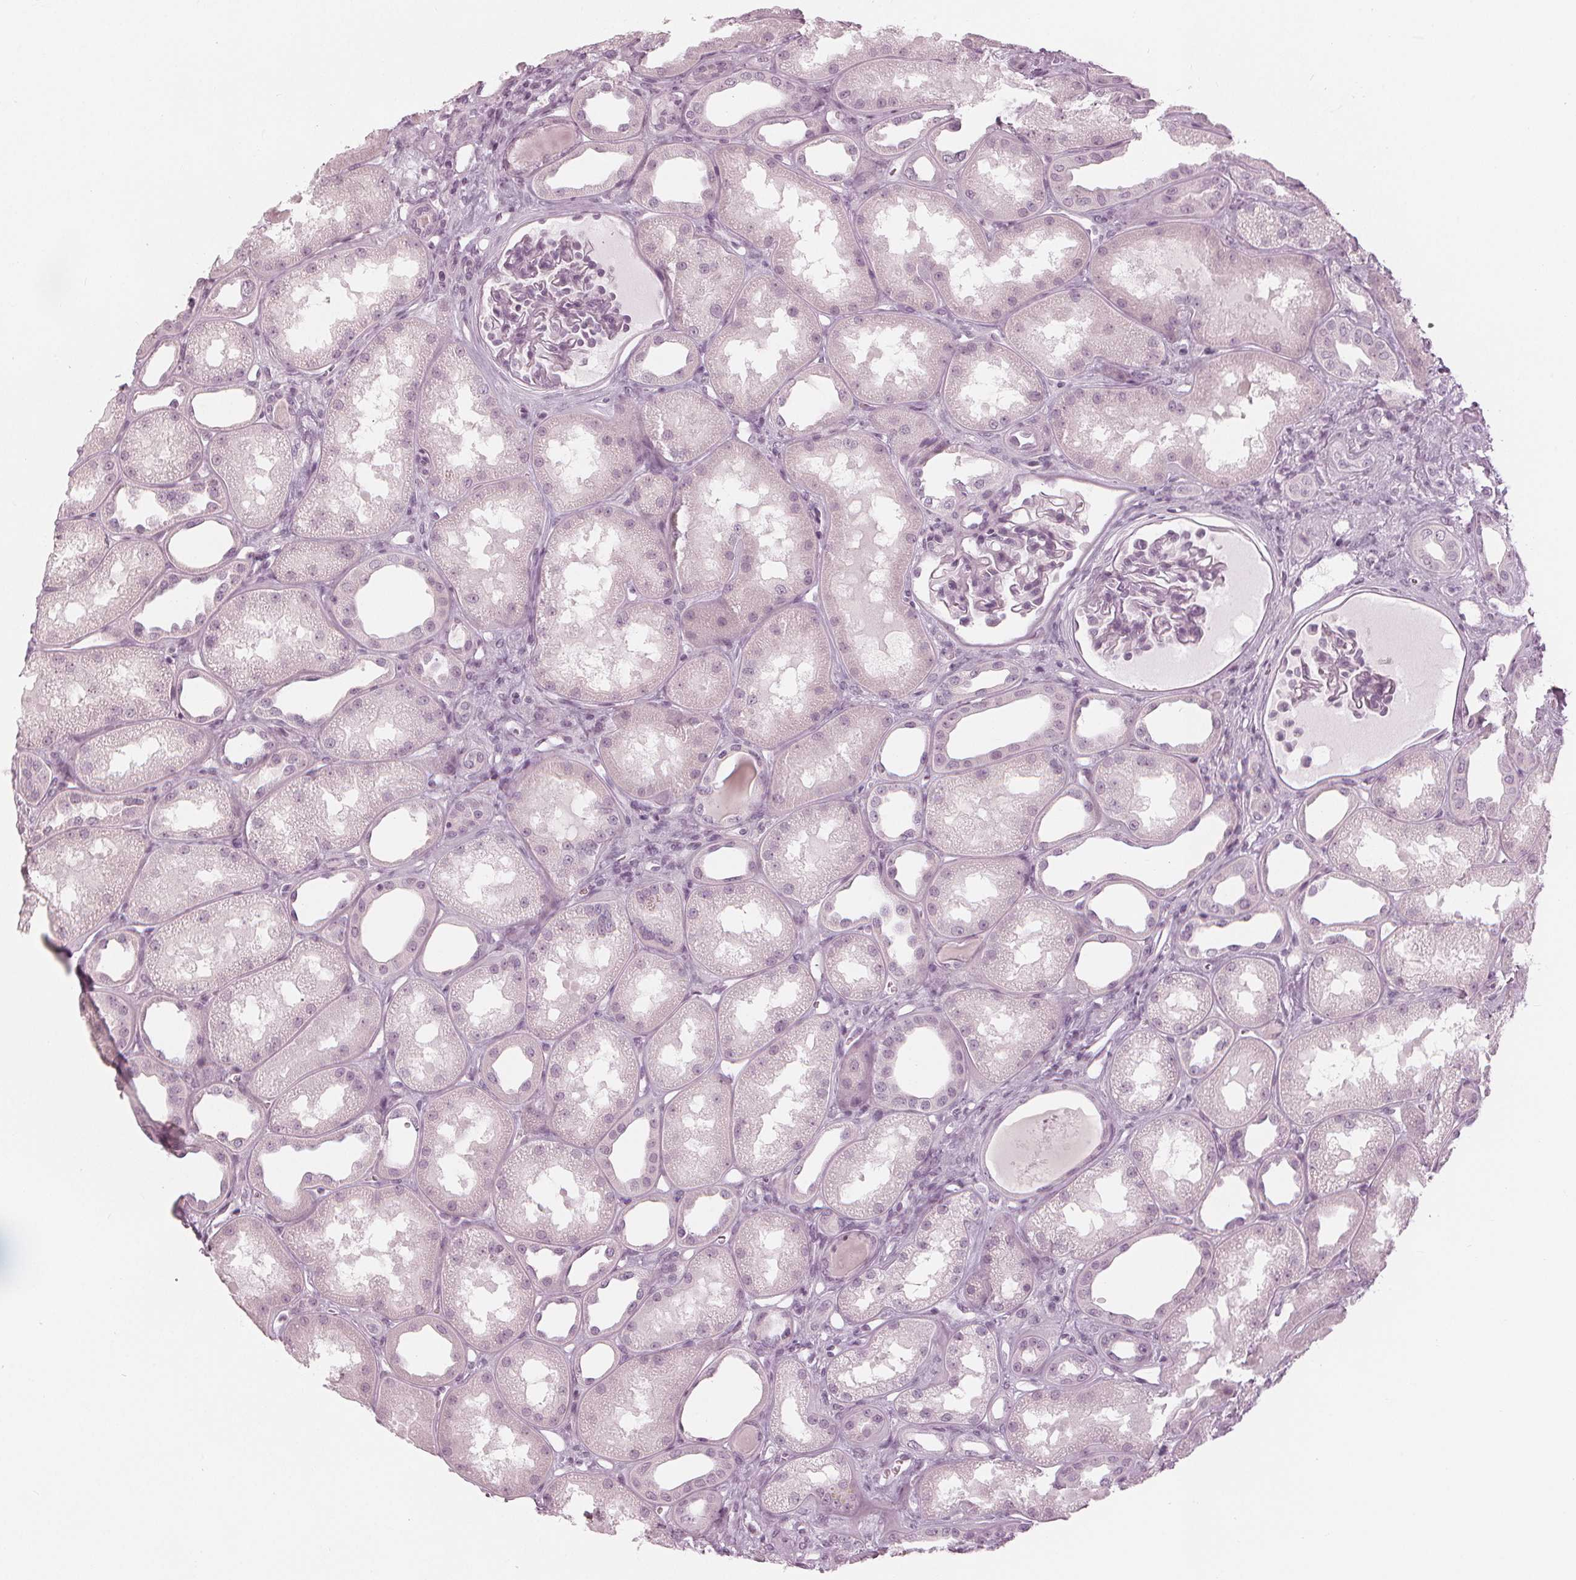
{"staining": {"intensity": "negative", "quantity": "none", "location": "none"}, "tissue": "kidney", "cell_type": "Cells in glomeruli", "image_type": "normal", "snomed": [{"axis": "morphology", "description": "Normal tissue, NOS"}, {"axis": "topography", "description": "Kidney"}], "caption": "Immunohistochemistry of unremarkable human kidney exhibits no expression in cells in glomeruli. (Brightfield microscopy of DAB (3,3'-diaminobenzidine) immunohistochemistry (IHC) at high magnification).", "gene": "PAEP", "patient": {"sex": "male", "age": 61}}